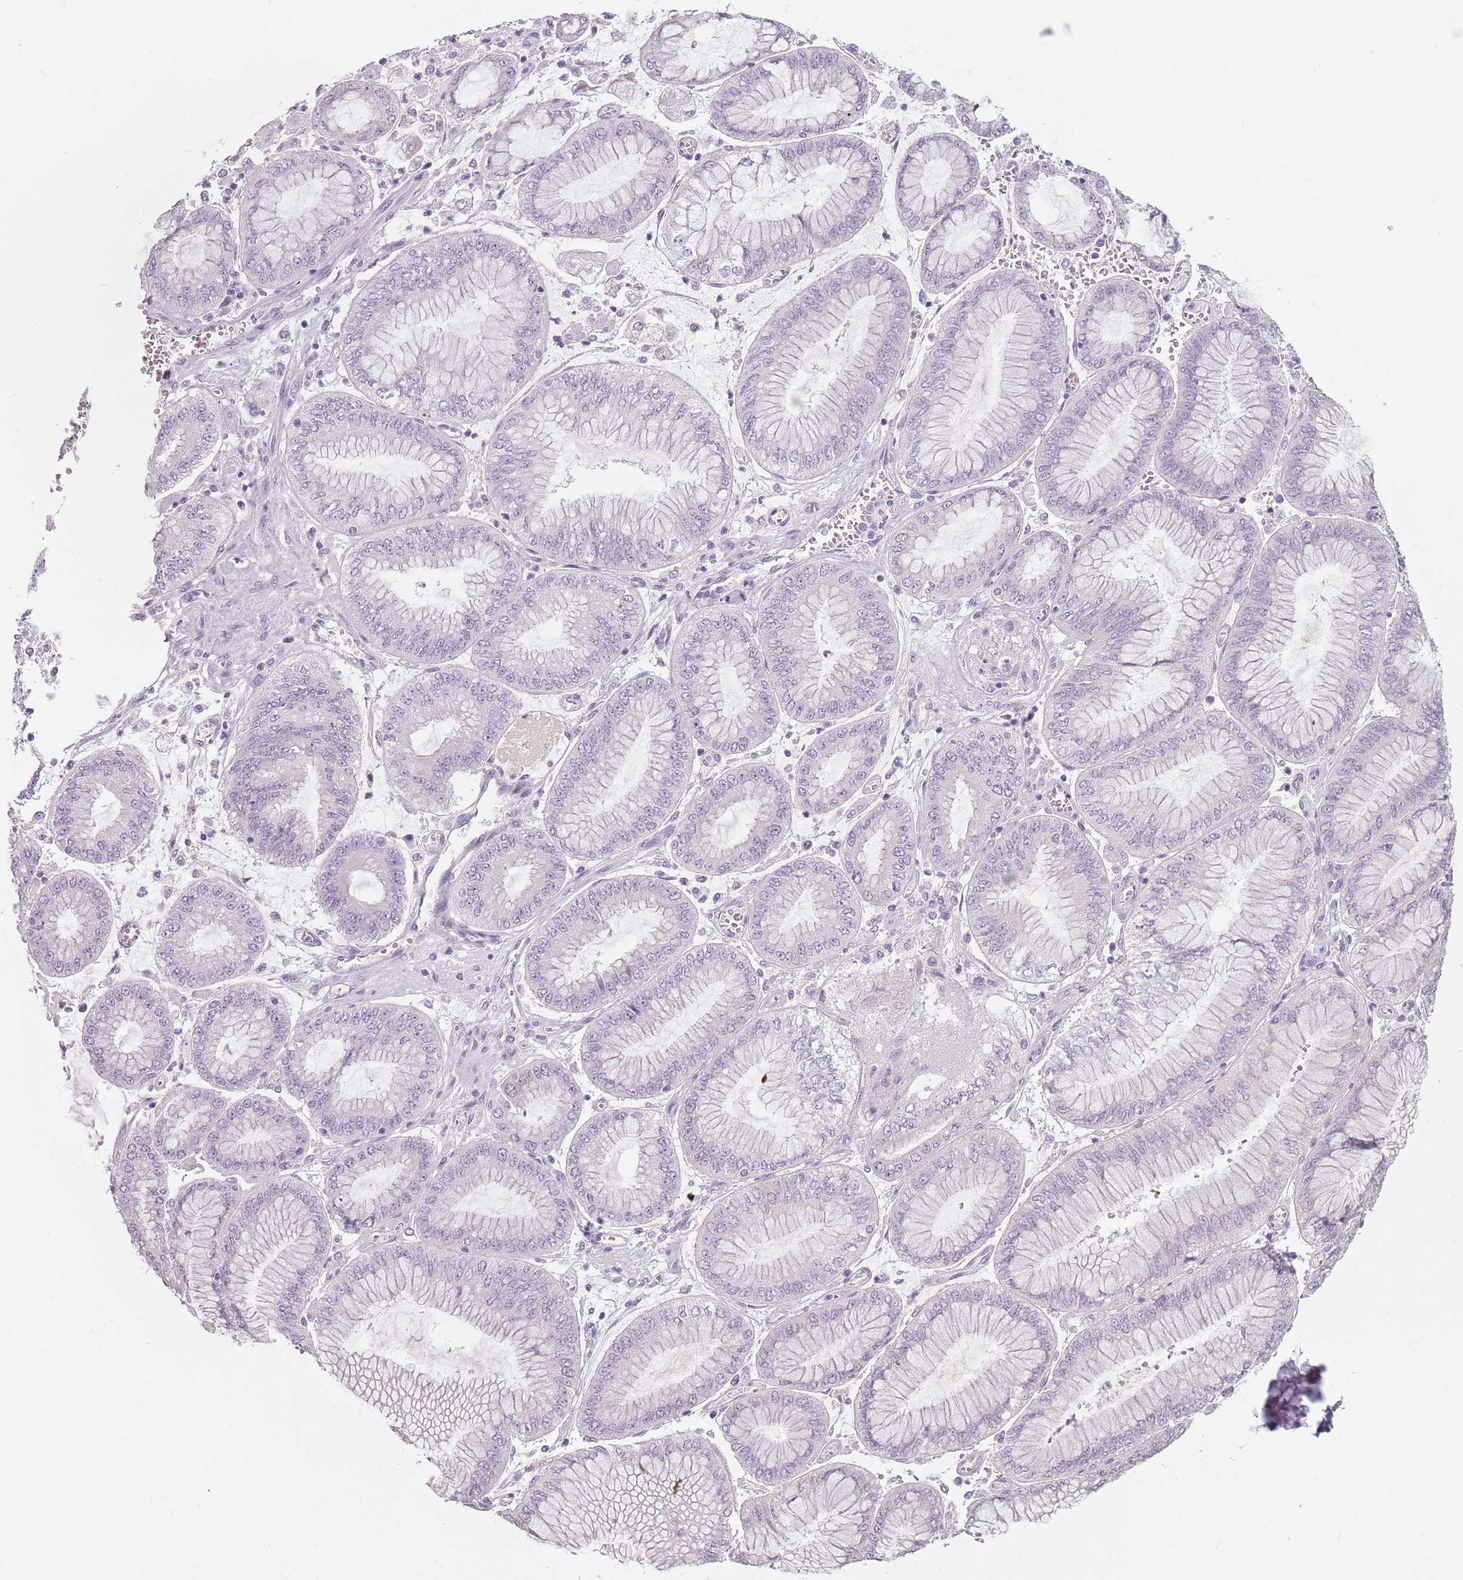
{"staining": {"intensity": "negative", "quantity": "none", "location": "none"}, "tissue": "stomach cancer", "cell_type": "Tumor cells", "image_type": "cancer", "snomed": [{"axis": "morphology", "description": "Adenocarcinoma, NOS"}, {"axis": "topography", "description": "Stomach"}], "caption": "Photomicrograph shows no significant protein expression in tumor cells of stomach adenocarcinoma.", "gene": "CEP19", "patient": {"sex": "male", "age": 76}}